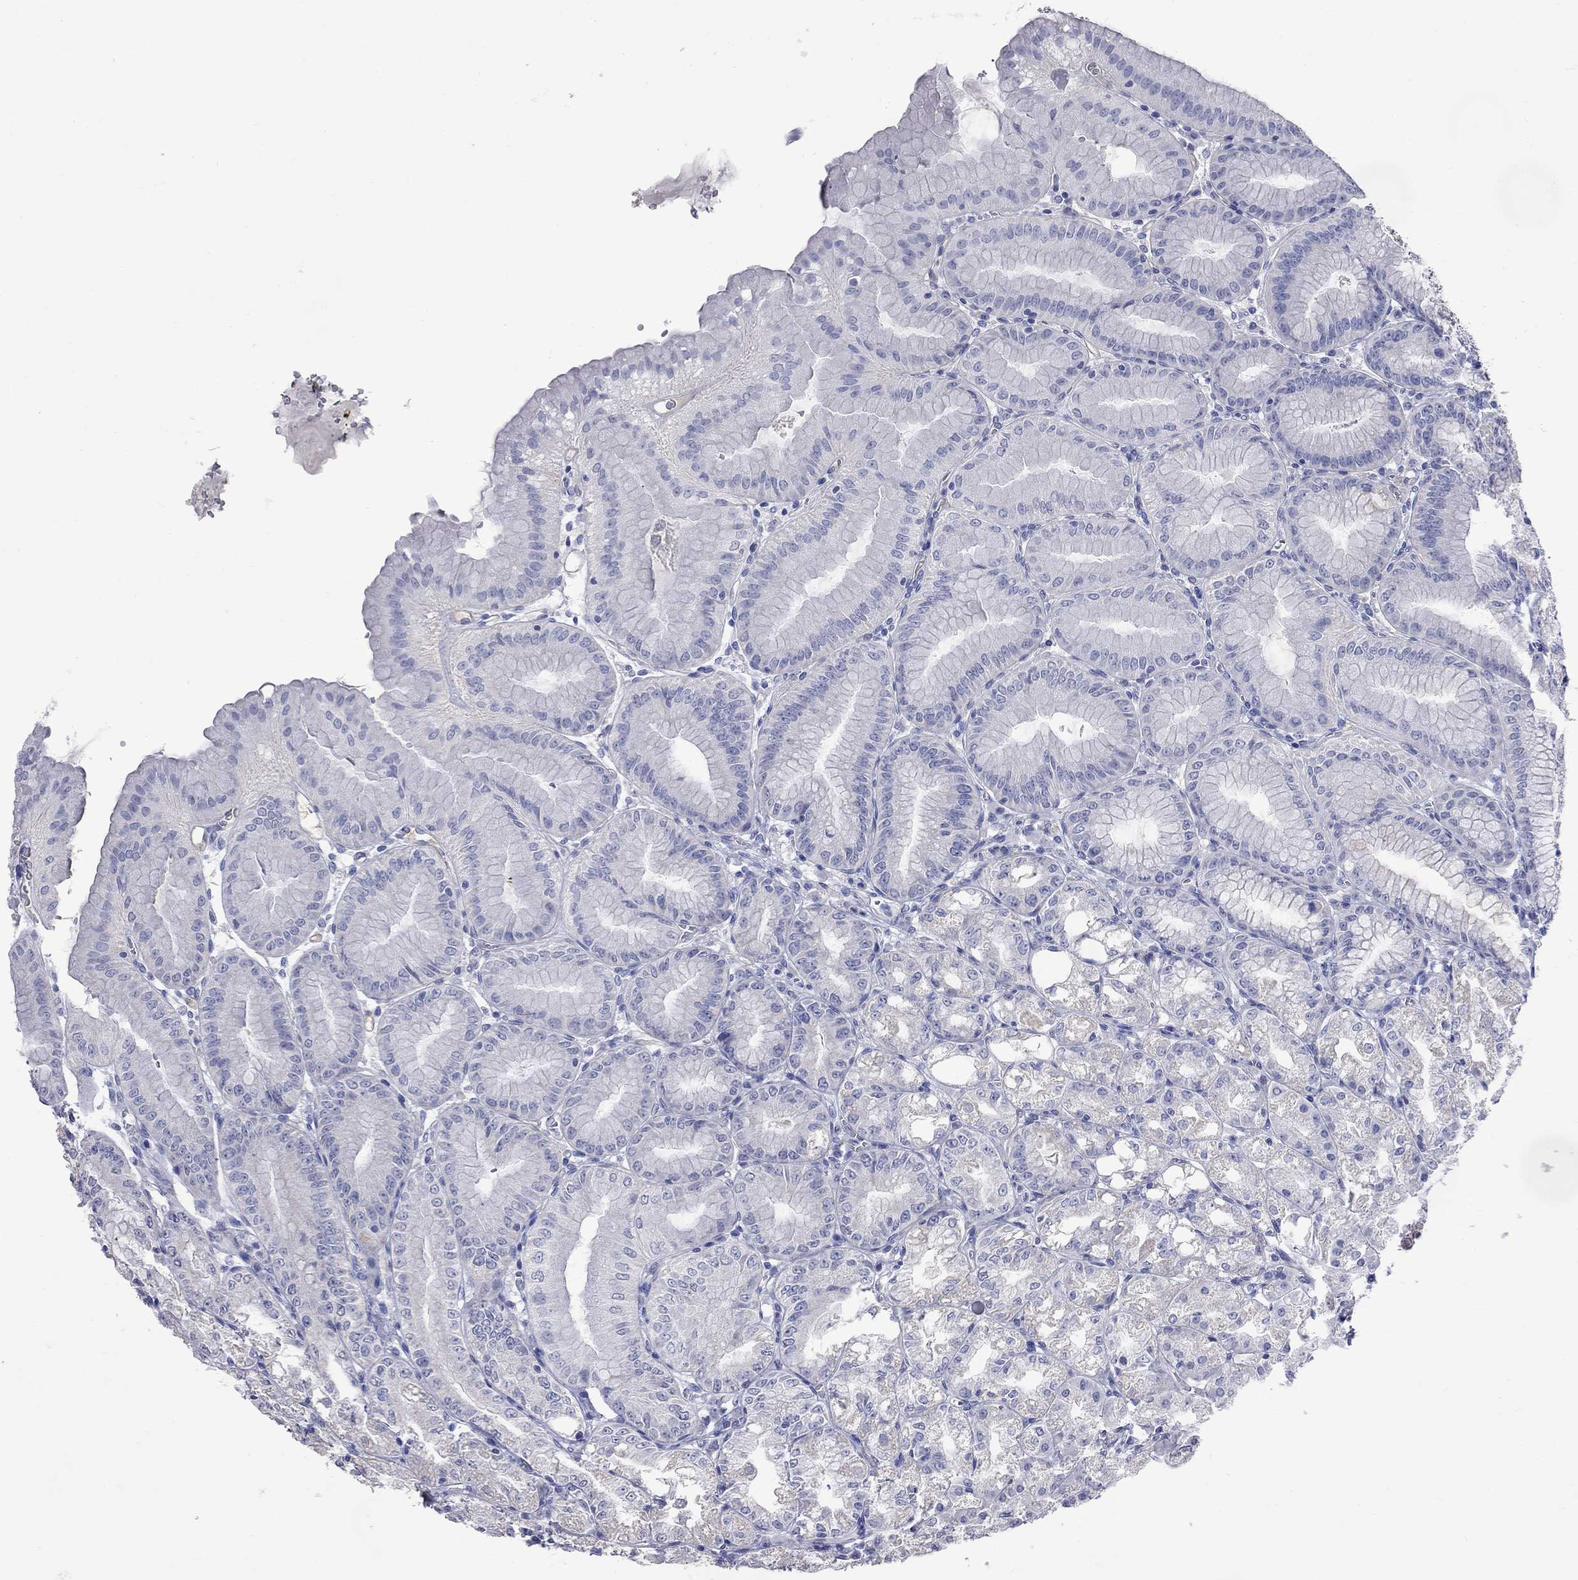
{"staining": {"intensity": "negative", "quantity": "none", "location": "none"}, "tissue": "stomach", "cell_type": "Glandular cells", "image_type": "normal", "snomed": [{"axis": "morphology", "description": "Normal tissue, NOS"}, {"axis": "topography", "description": "Stomach"}], "caption": "Immunohistochemistry image of unremarkable stomach: human stomach stained with DAB (3,3'-diaminobenzidine) reveals no significant protein expression in glandular cells. (DAB immunohistochemistry (IHC) with hematoxylin counter stain).", "gene": "KCND2", "patient": {"sex": "male", "age": 71}}